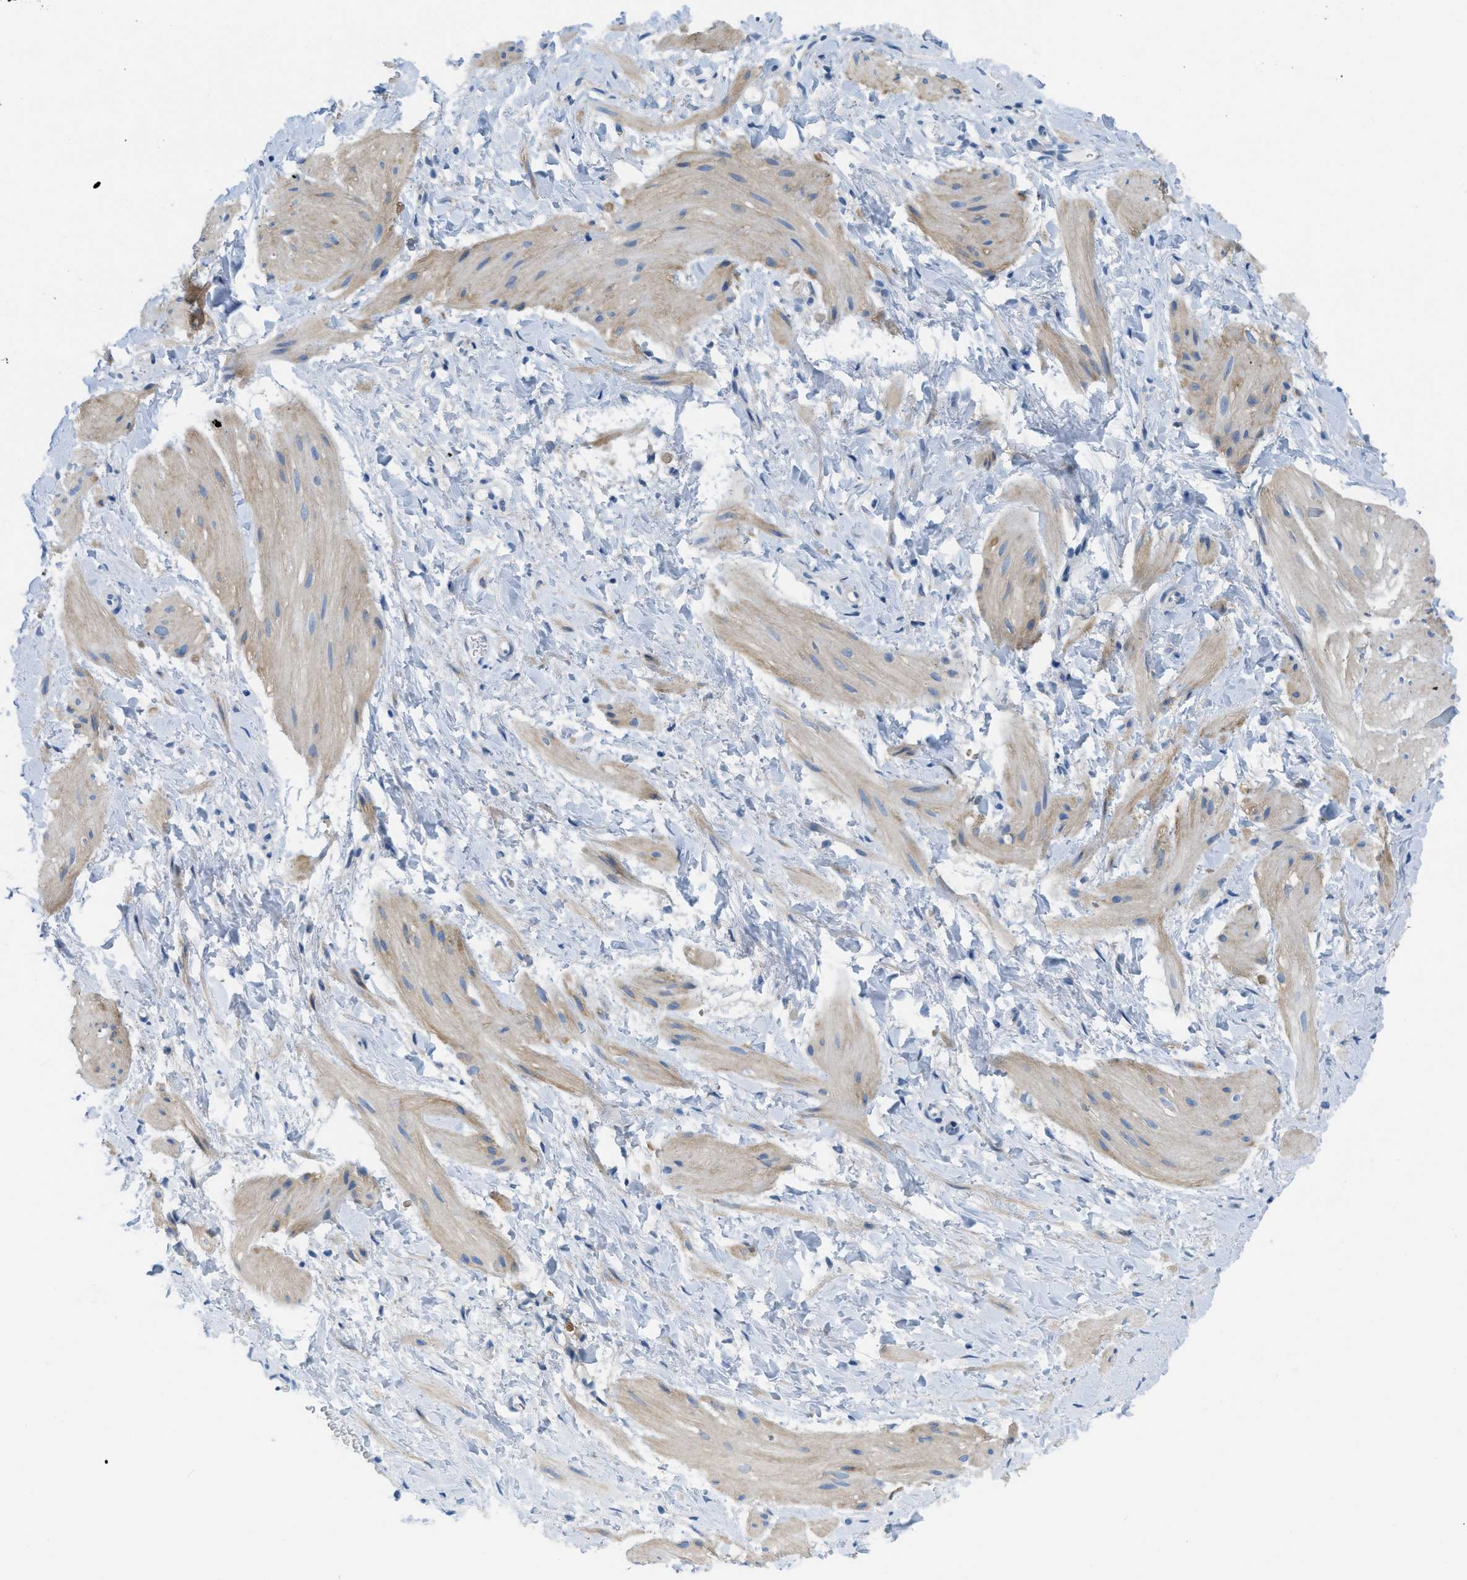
{"staining": {"intensity": "weak", "quantity": "<25%", "location": "cytoplasmic/membranous"}, "tissue": "smooth muscle", "cell_type": "Smooth muscle cells", "image_type": "normal", "snomed": [{"axis": "morphology", "description": "Normal tissue, NOS"}, {"axis": "topography", "description": "Smooth muscle"}], "caption": "The photomicrograph demonstrates no staining of smooth muscle cells in unremarkable smooth muscle. (Immunohistochemistry, brightfield microscopy, high magnification).", "gene": "ASGR1", "patient": {"sex": "male", "age": 16}}